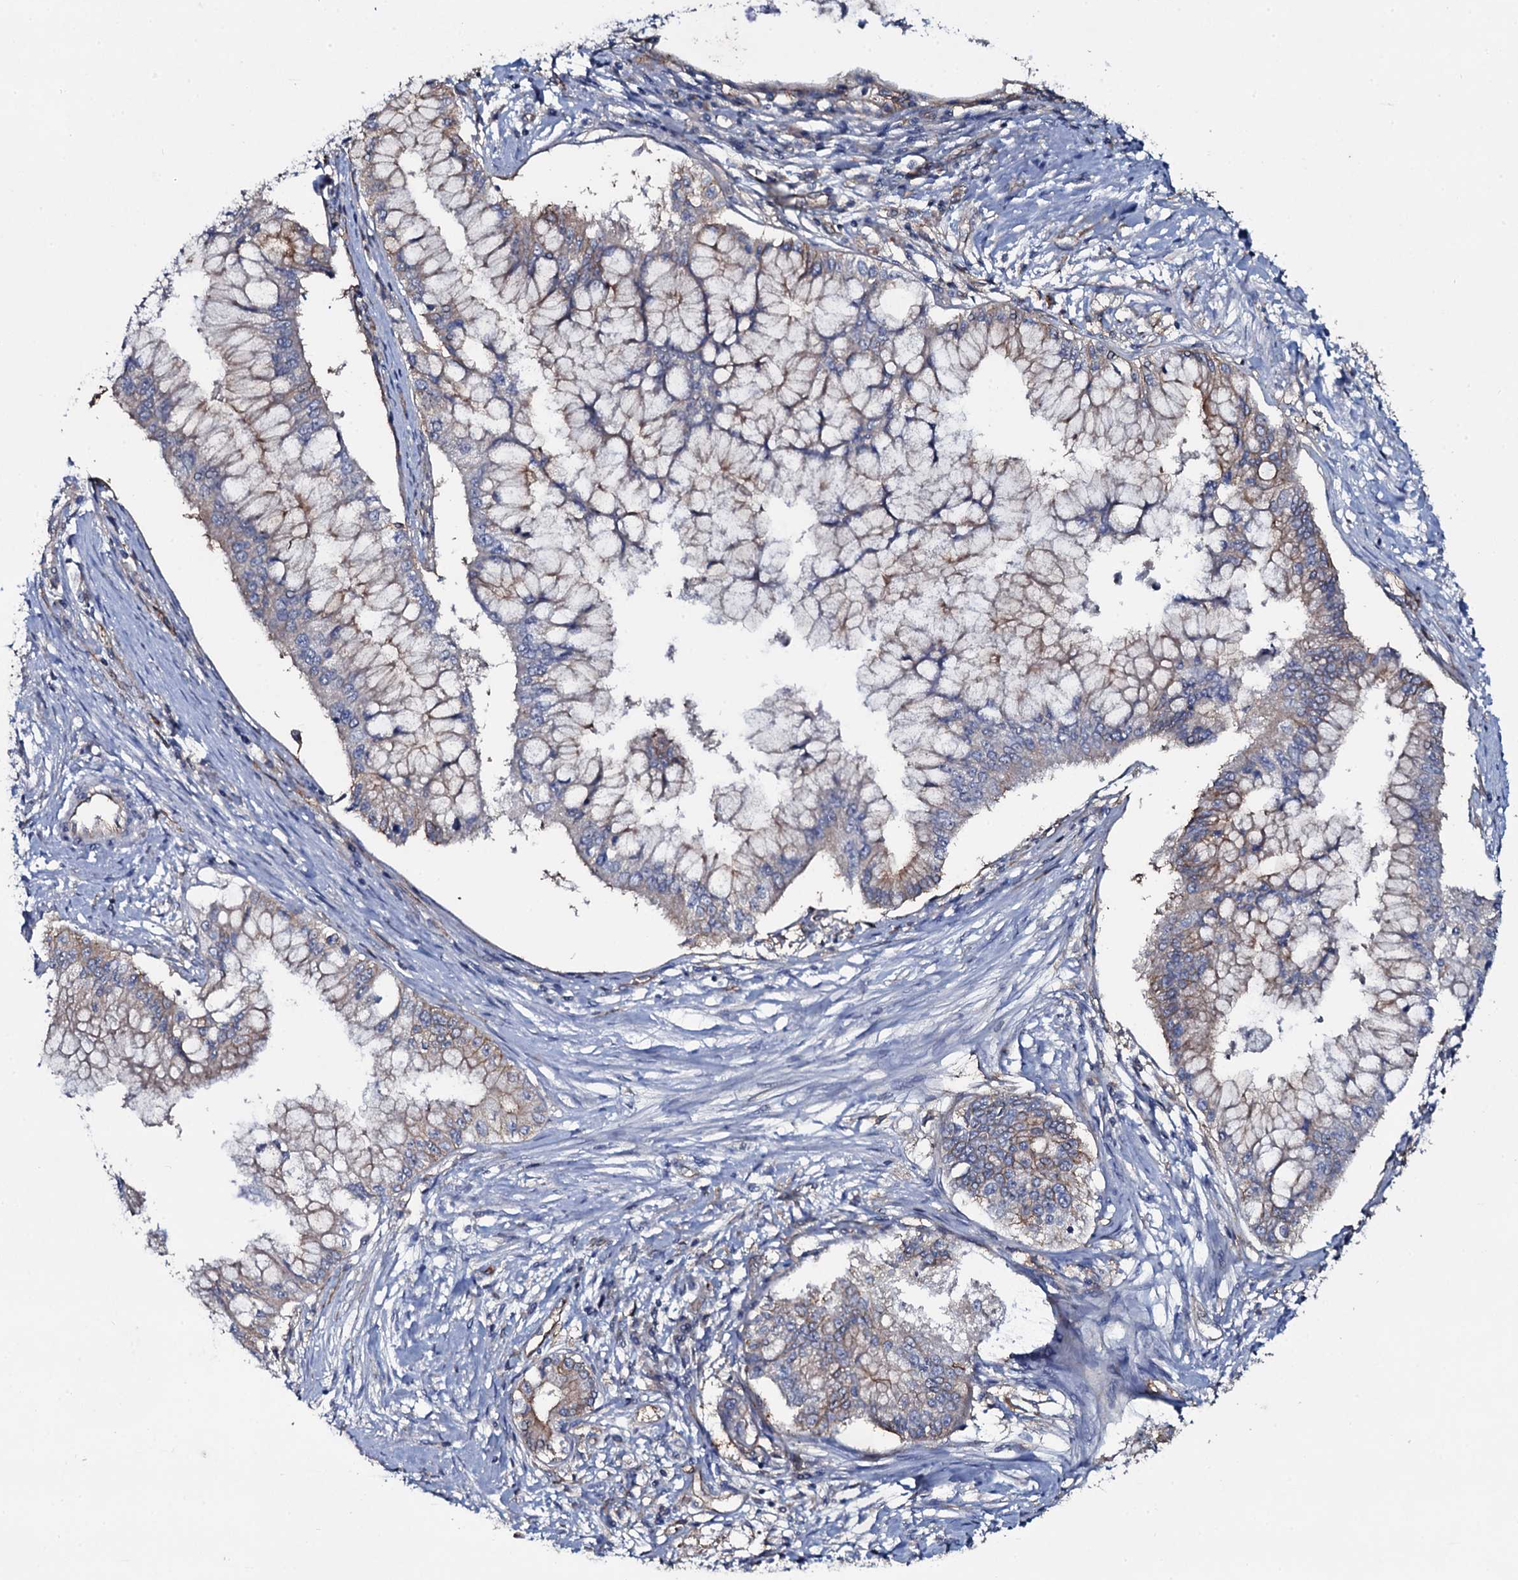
{"staining": {"intensity": "moderate", "quantity": "<25%", "location": "cytoplasmic/membranous"}, "tissue": "pancreatic cancer", "cell_type": "Tumor cells", "image_type": "cancer", "snomed": [{"axis": "morphology", "description": "Adenocarcinoma, NOS"}, {"axis": "topography", "description": "Pancreas"}], "caption": "Pancreatic adenocarcinoma was stained to show a protein in brown. There is low levels of moderate cytoplasmic/membranous expression in approximately <25% of tumor cells.", "gene": "SNAP23", "patient": {"sex": "male", "age": 46}}